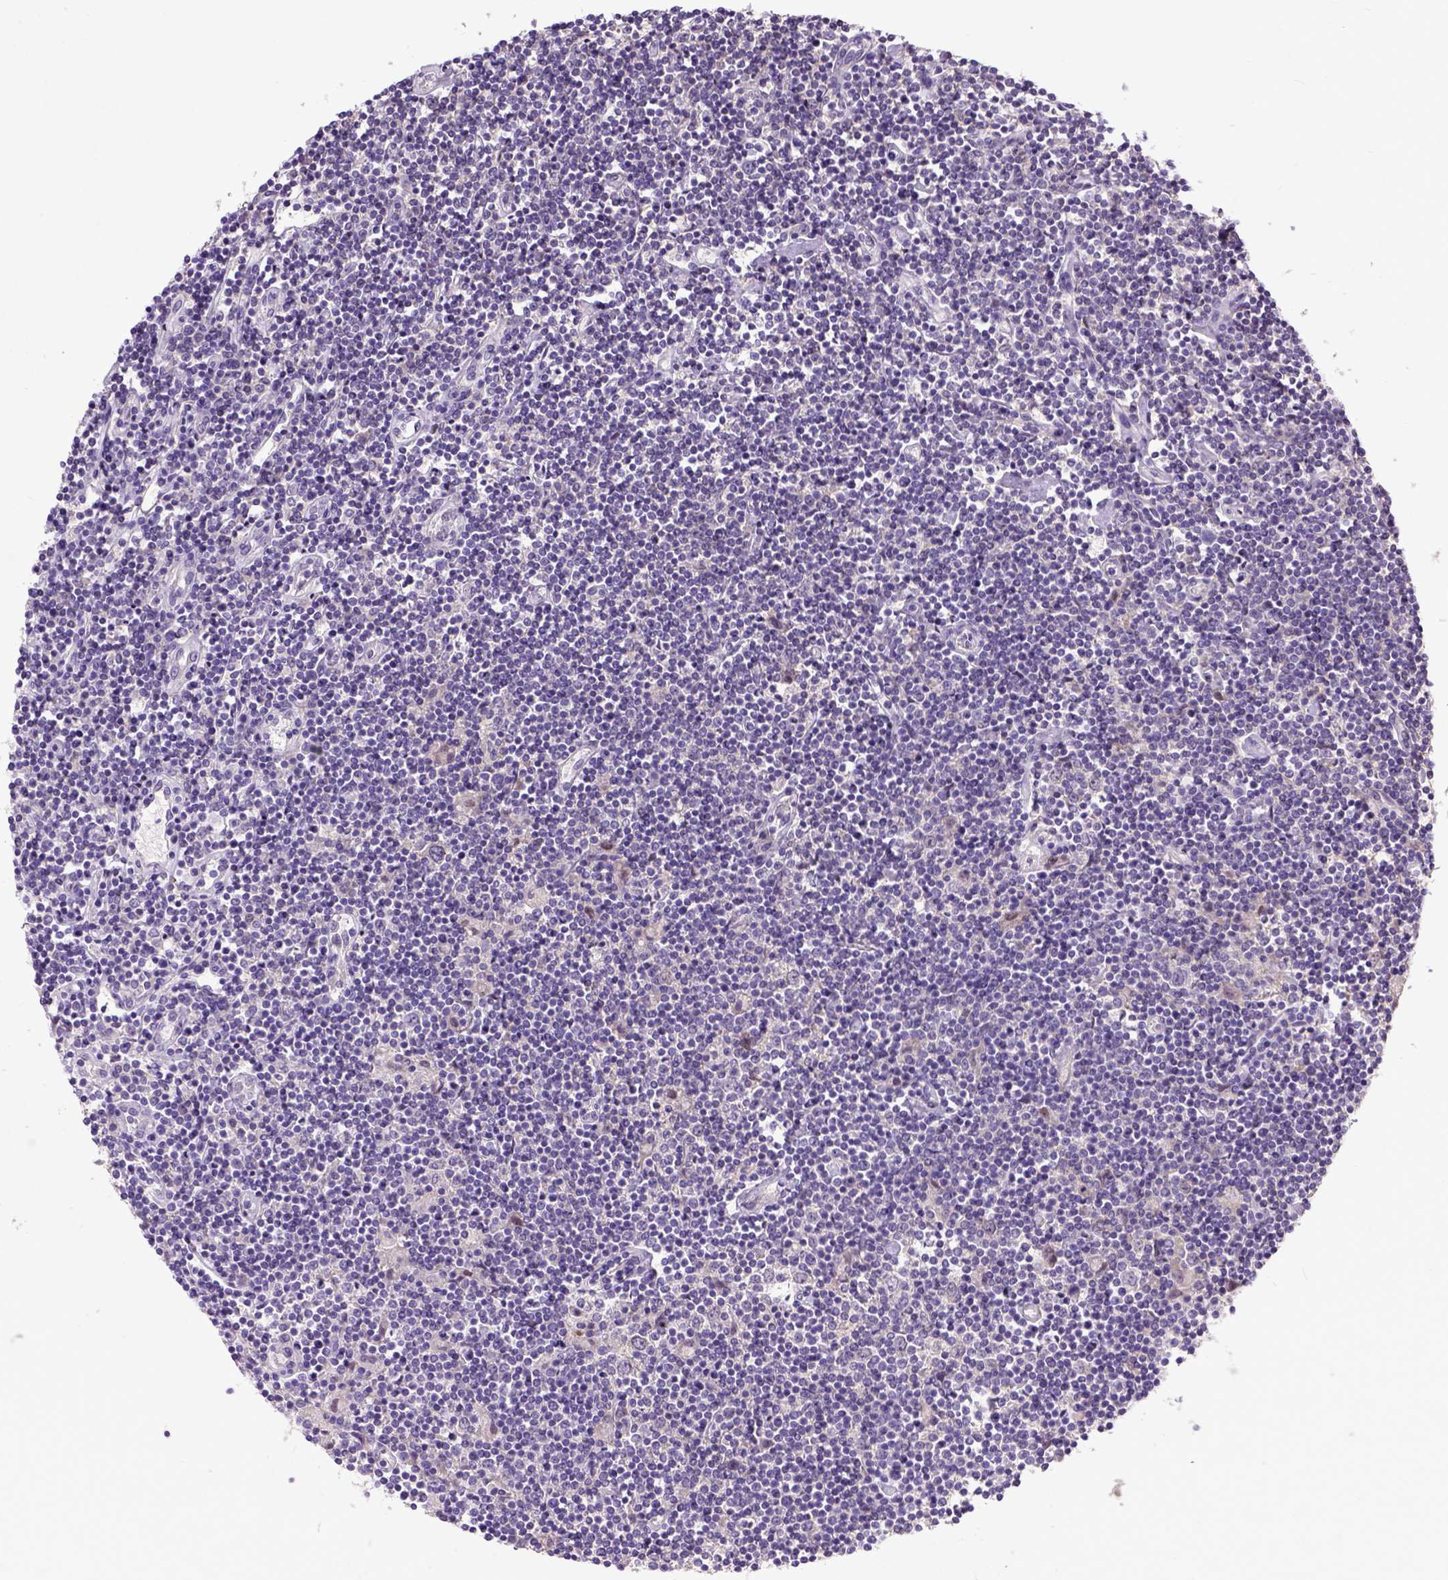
{"staining": {"intensity": "negative", "quantity": "none", "location": "none"}, "tissue": "lymphoma", "cell_type": "Tumor cells", "image_type": "cancer", "snomed": [{"axis": "morphology", "description": "Hodgkin's disease, NOS"}, {"axis": "topography", "description": "Lymph node"}], "caption": "High magnification brightfield microscopy of Hodgkin's disease stained with DAB (3,3'-diaminobenzidine) (brown) and counterstained with hematoxylin (blue): tumor cells show no significant positivity. (DAB (3,3'-diaminobenzidine) immunohistochemistry (IHC) visualized using brightfield microscopy, high magnification).", "gene": "NEK5", "patient": {"sex": "male", "age": 40}}